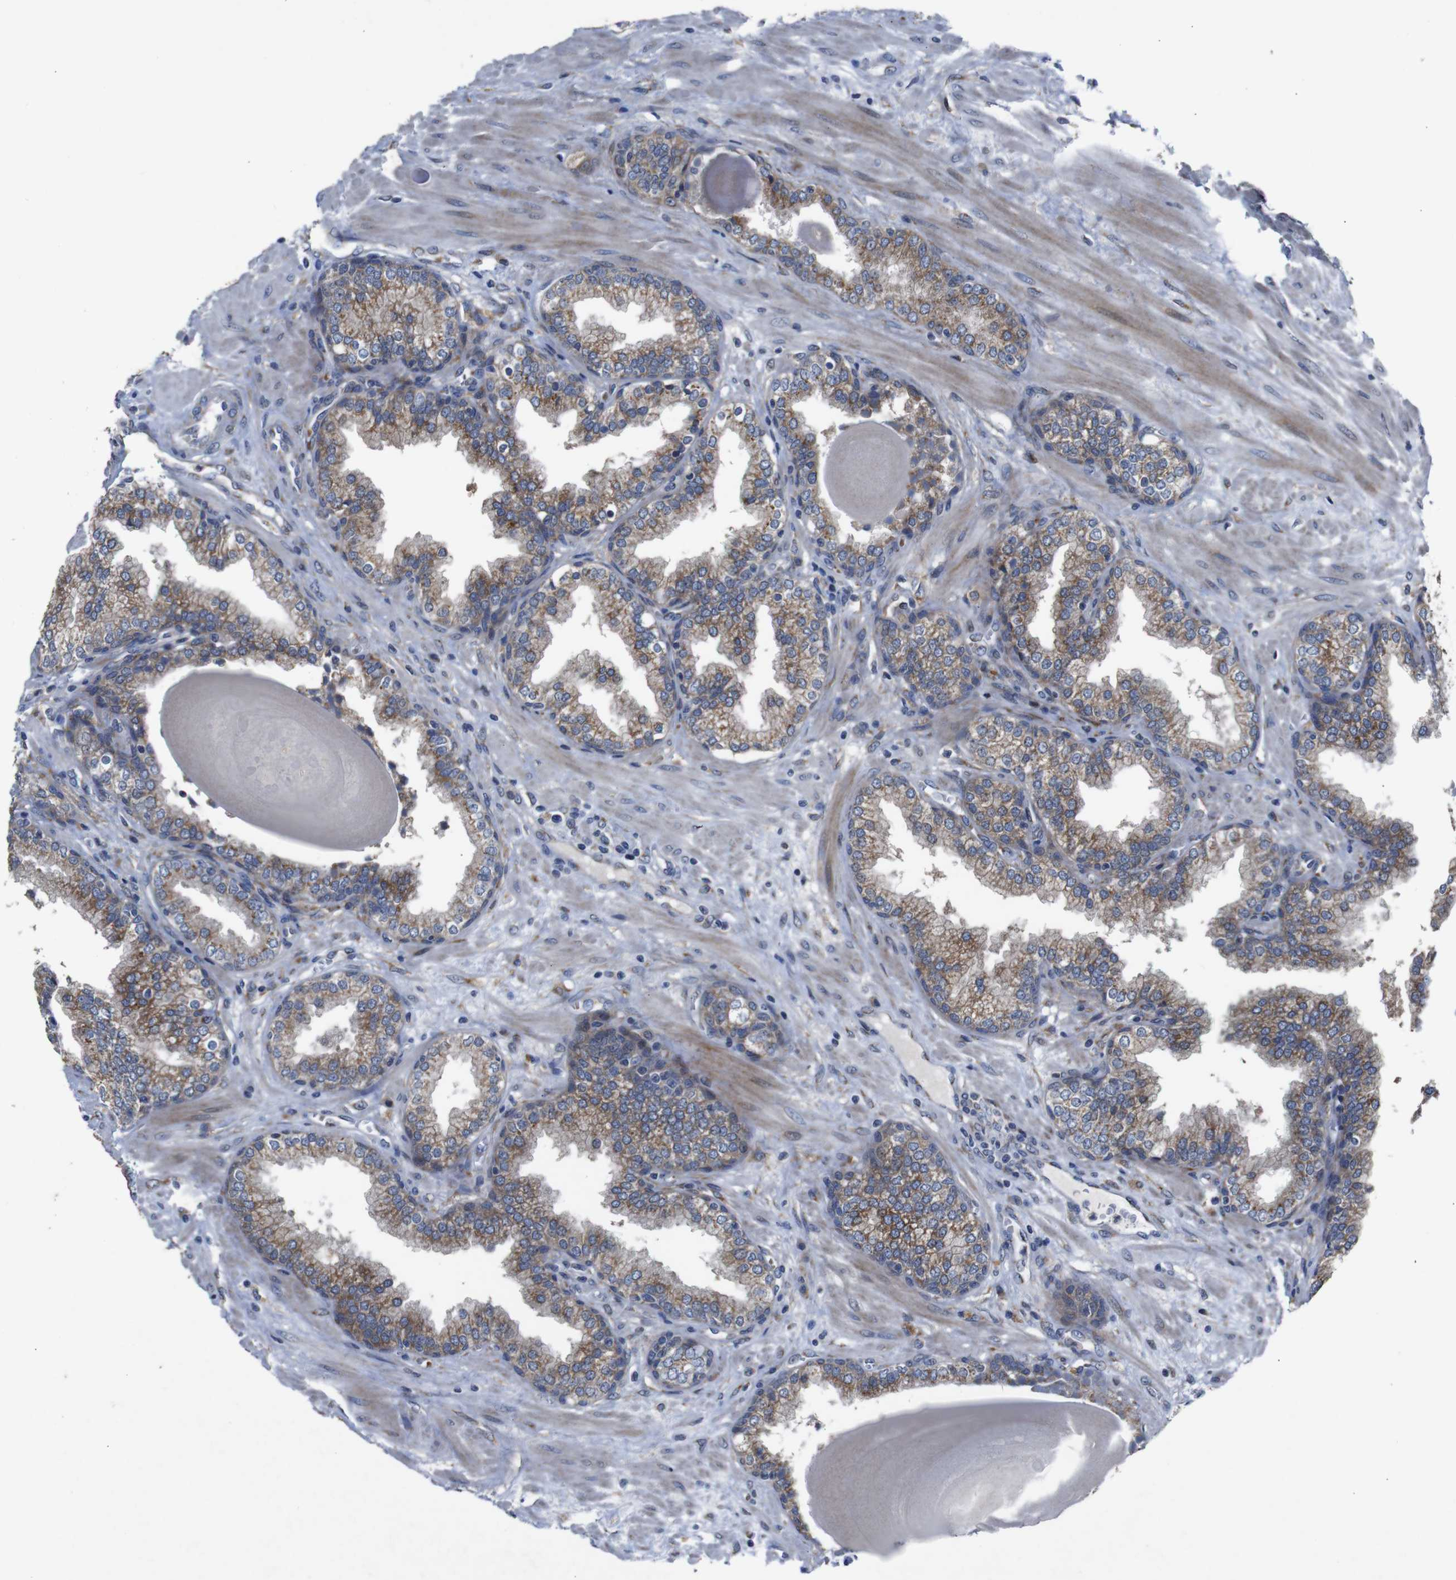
{"staining": {"intensity": "moderate", "quantity": ">75%", "location": "cytoplasmic/membranous"}, "tissue": "prostate", "cell_type": "Glandular cells", "image_type": "normal", "snomed": [{"axis": "morphology", "description": "Normal tissue, NOS"}, {"axis": "topography", "description": "Prostate"}], "caption": "Protein expression analysis of normal prostate exhibits moderate cytoplasmic/membranous positivity in about >75% of glandular cells.", "gene": "CHST10", "patient": {"sex": "male", "age": 51}}